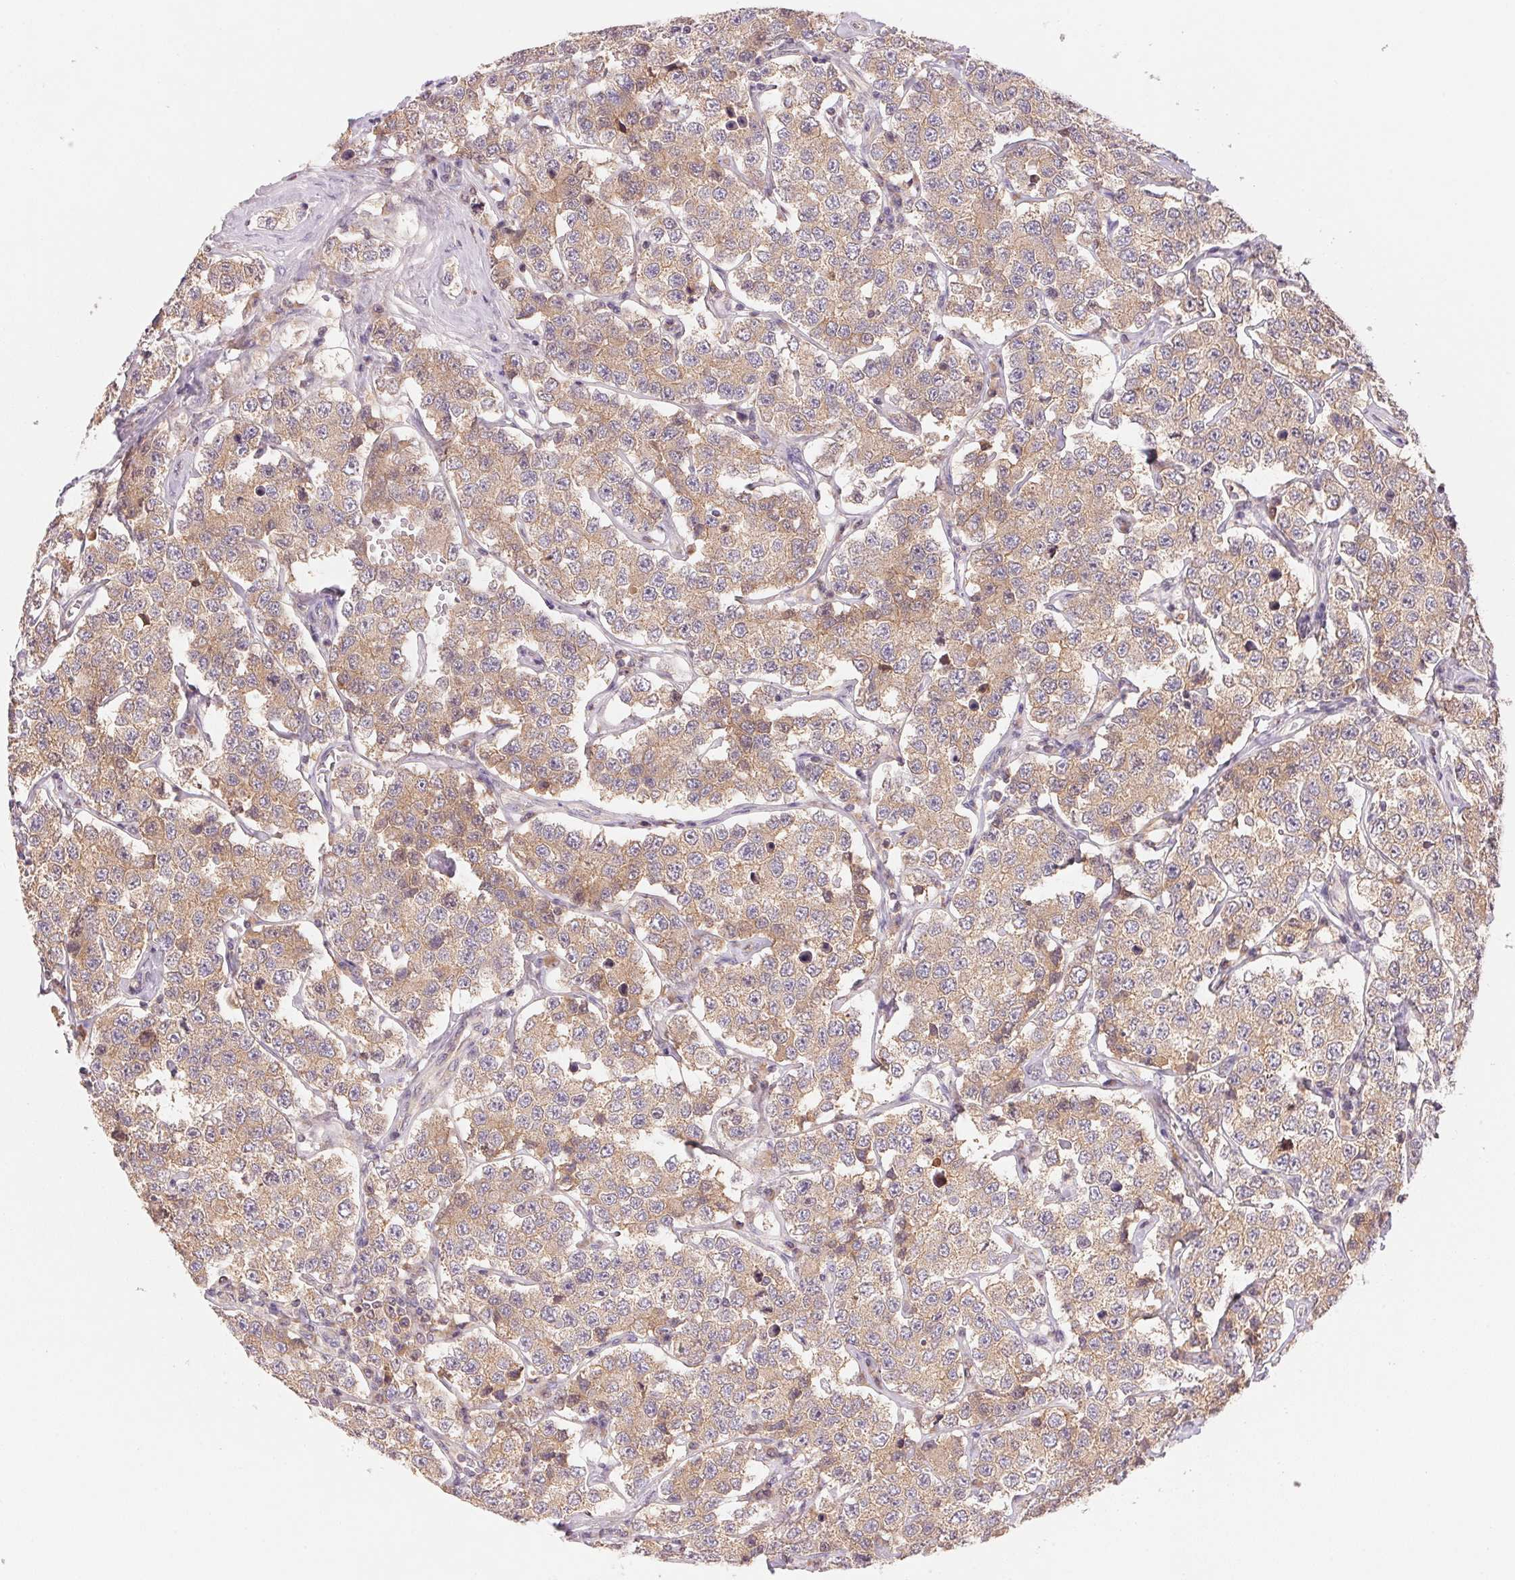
{"staining": {"intensity": "moderate", "quantity": ">75%", "location": "cytoplasmic/membranous"}, "tissue": "testis cancer", "cell_type": "Tumor cells", "image_type": "cancer", "snomed": [{"axis": "morphology", "description": "Seminoma, NOS"}, {"axis": "topography", "description": "Testis"}], "caption": "Human testis cancer (seminoma) stained with a brown dye displays moderate cytoplasmic/membranous positive positivity in about >75% of tumor cells.", "gene": "BNIP5", "patient": {"sex": "male", "age": 34}}